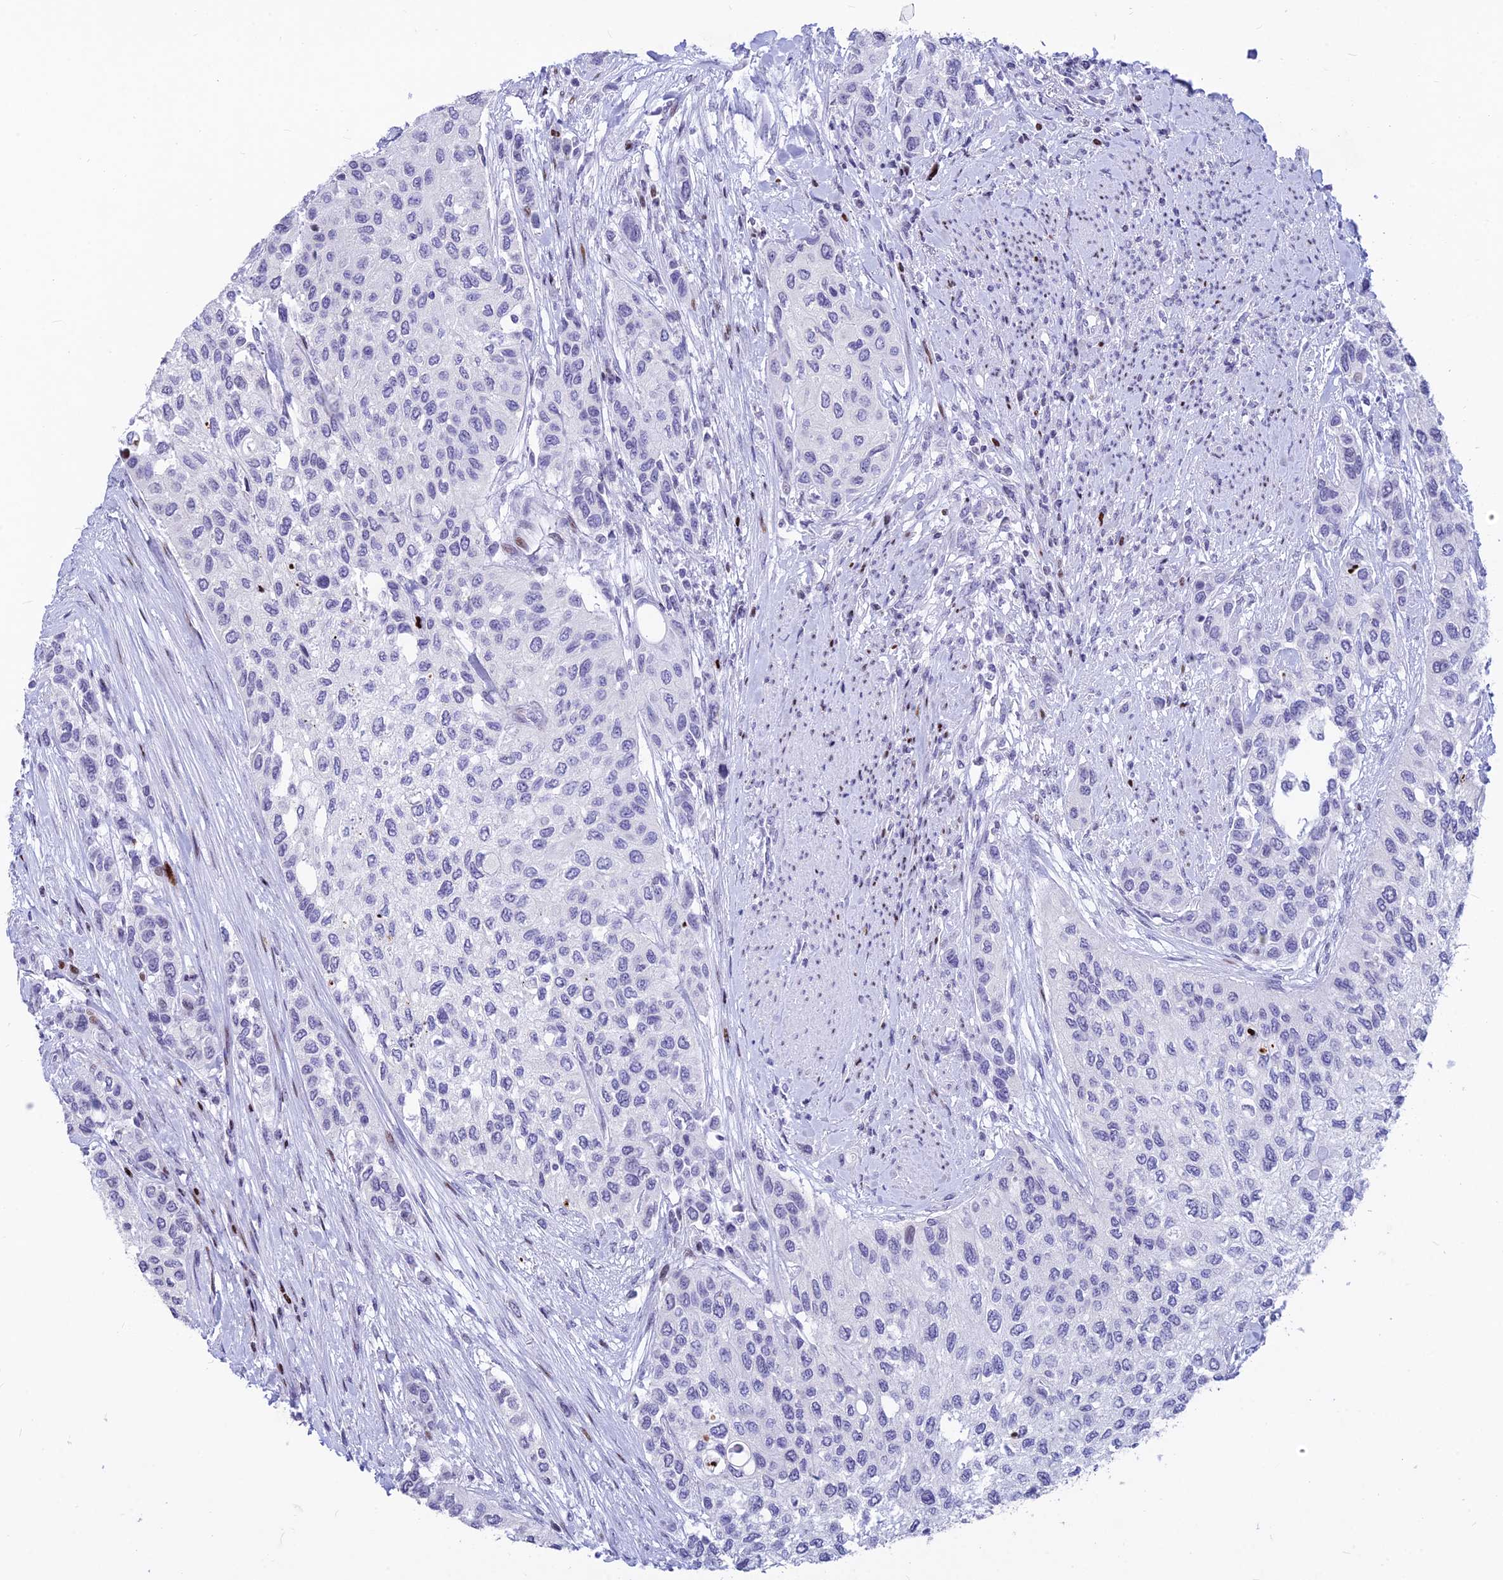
{"staining": {"intensity": "negative", "quantity": "none", "location": "none"}, "tissue": "urothelial cancer", "cell_type": "Tumor cells", "image_type": "cancer", "snomed": [{"axis": "morphology", "description": "Normal tissue, NOS"}, {"axis": "morphology", "description": "Urothelial carcinoma, High grade"}, {"axis": "topography", "description": "Vascular tissue"}, {"axis": "topography", "description": "Urinary bladder"}], "caption": "The immunohistochemistry photomicrograph has no significant expression in tumor cells of high-grade urothelial carcinoma tissue. (Immunohistochemistry, brightfield microscopy, high magnification).", "gene": "PRPS1", "patient": {"sex": "female", "age": 56}}